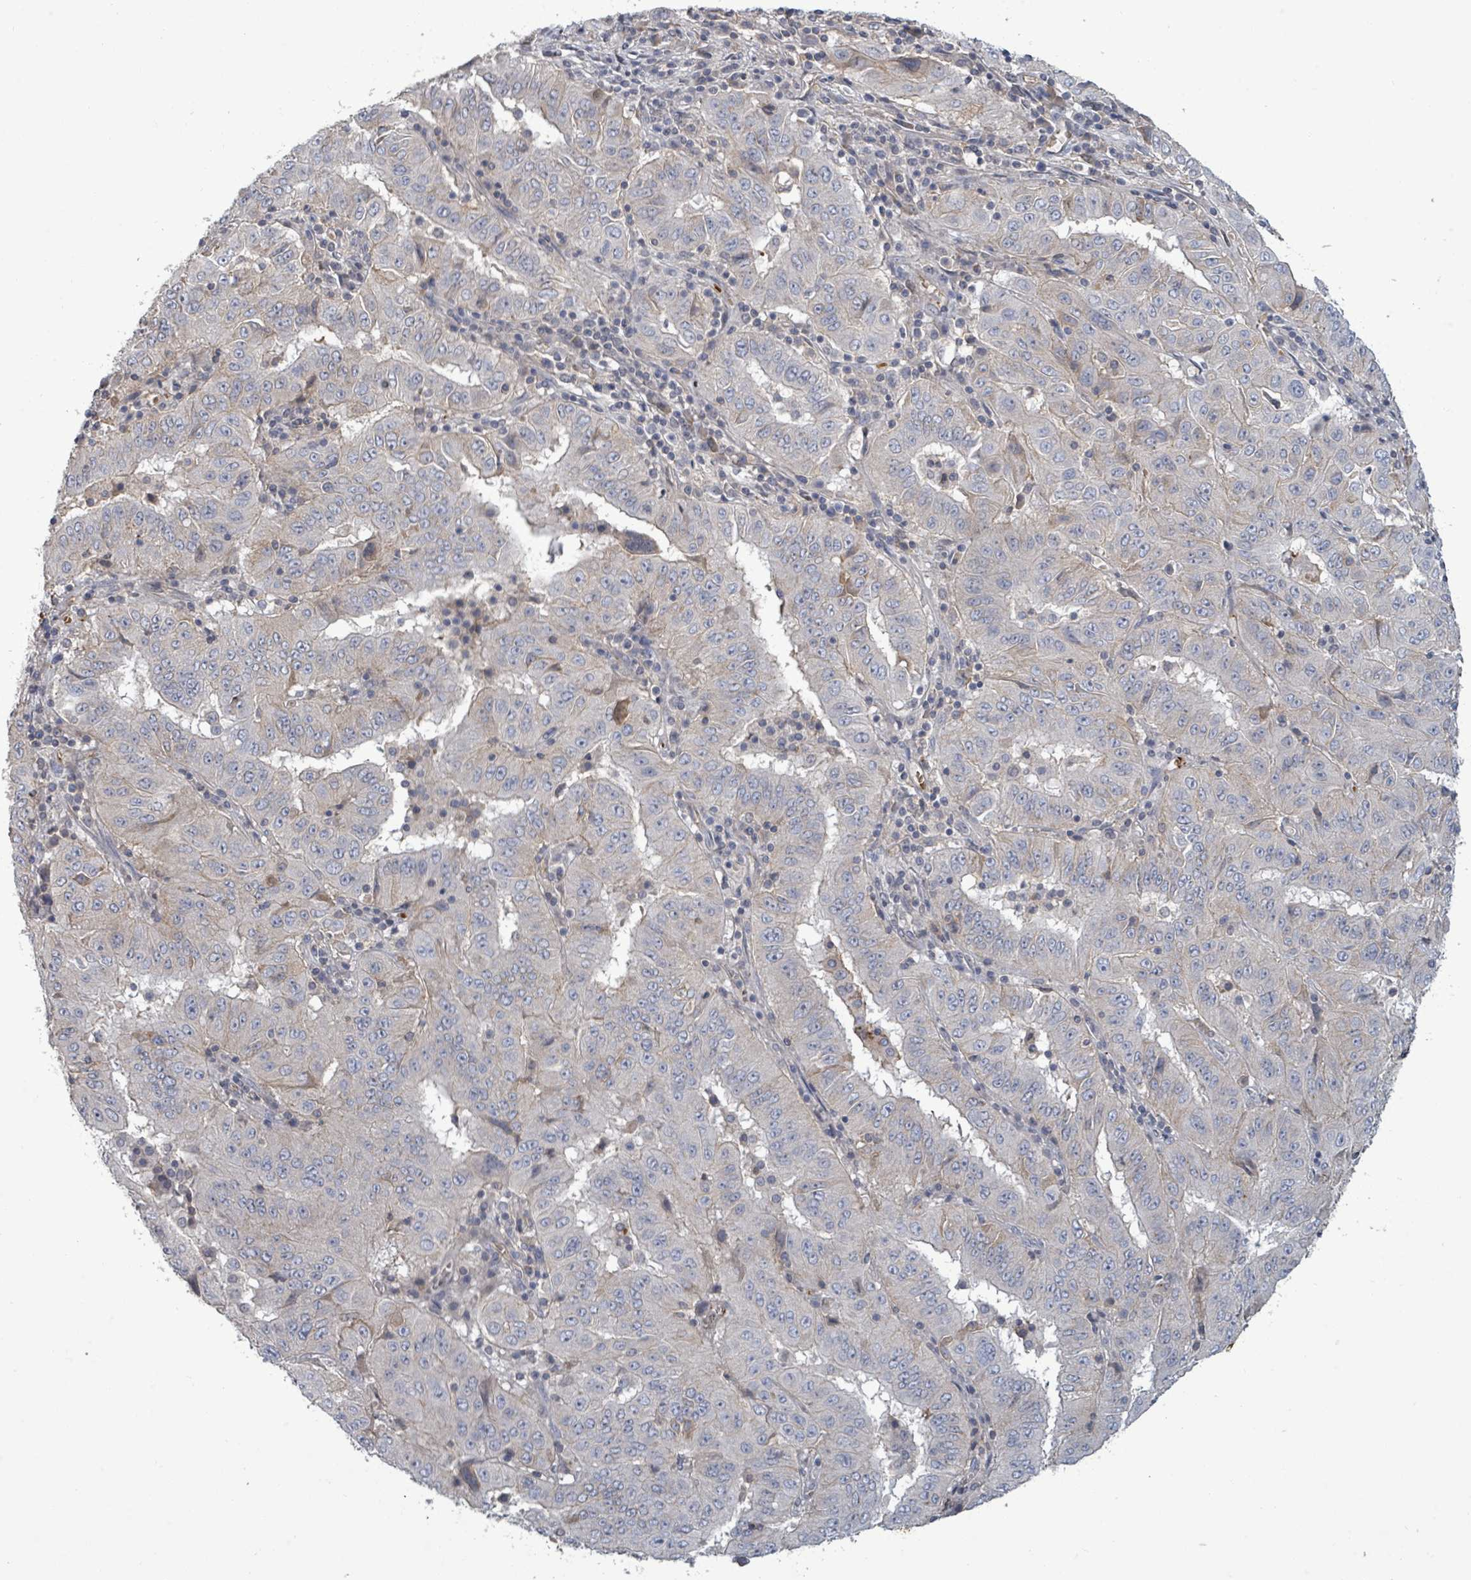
{"staining": {"intensity": "negative", "quantity": "none", "location": "none"}, "tissue": "pancreatic cancer", "cell_type": "Tumor cells", "image_type": "cancer", "snomed": [{"axis": "morphology", "description": "Adenocarcinoma, NOS"}, {"axis": "topography", "description": "Pancreas"}], "caption": "Immunohistochemistry image of pancreatic adenocarcinoma stained for a protein (brown), which displays no positivity in tumor cells.", "gene": "GRM8", "patient": {"sex": "male", "age": 63}}